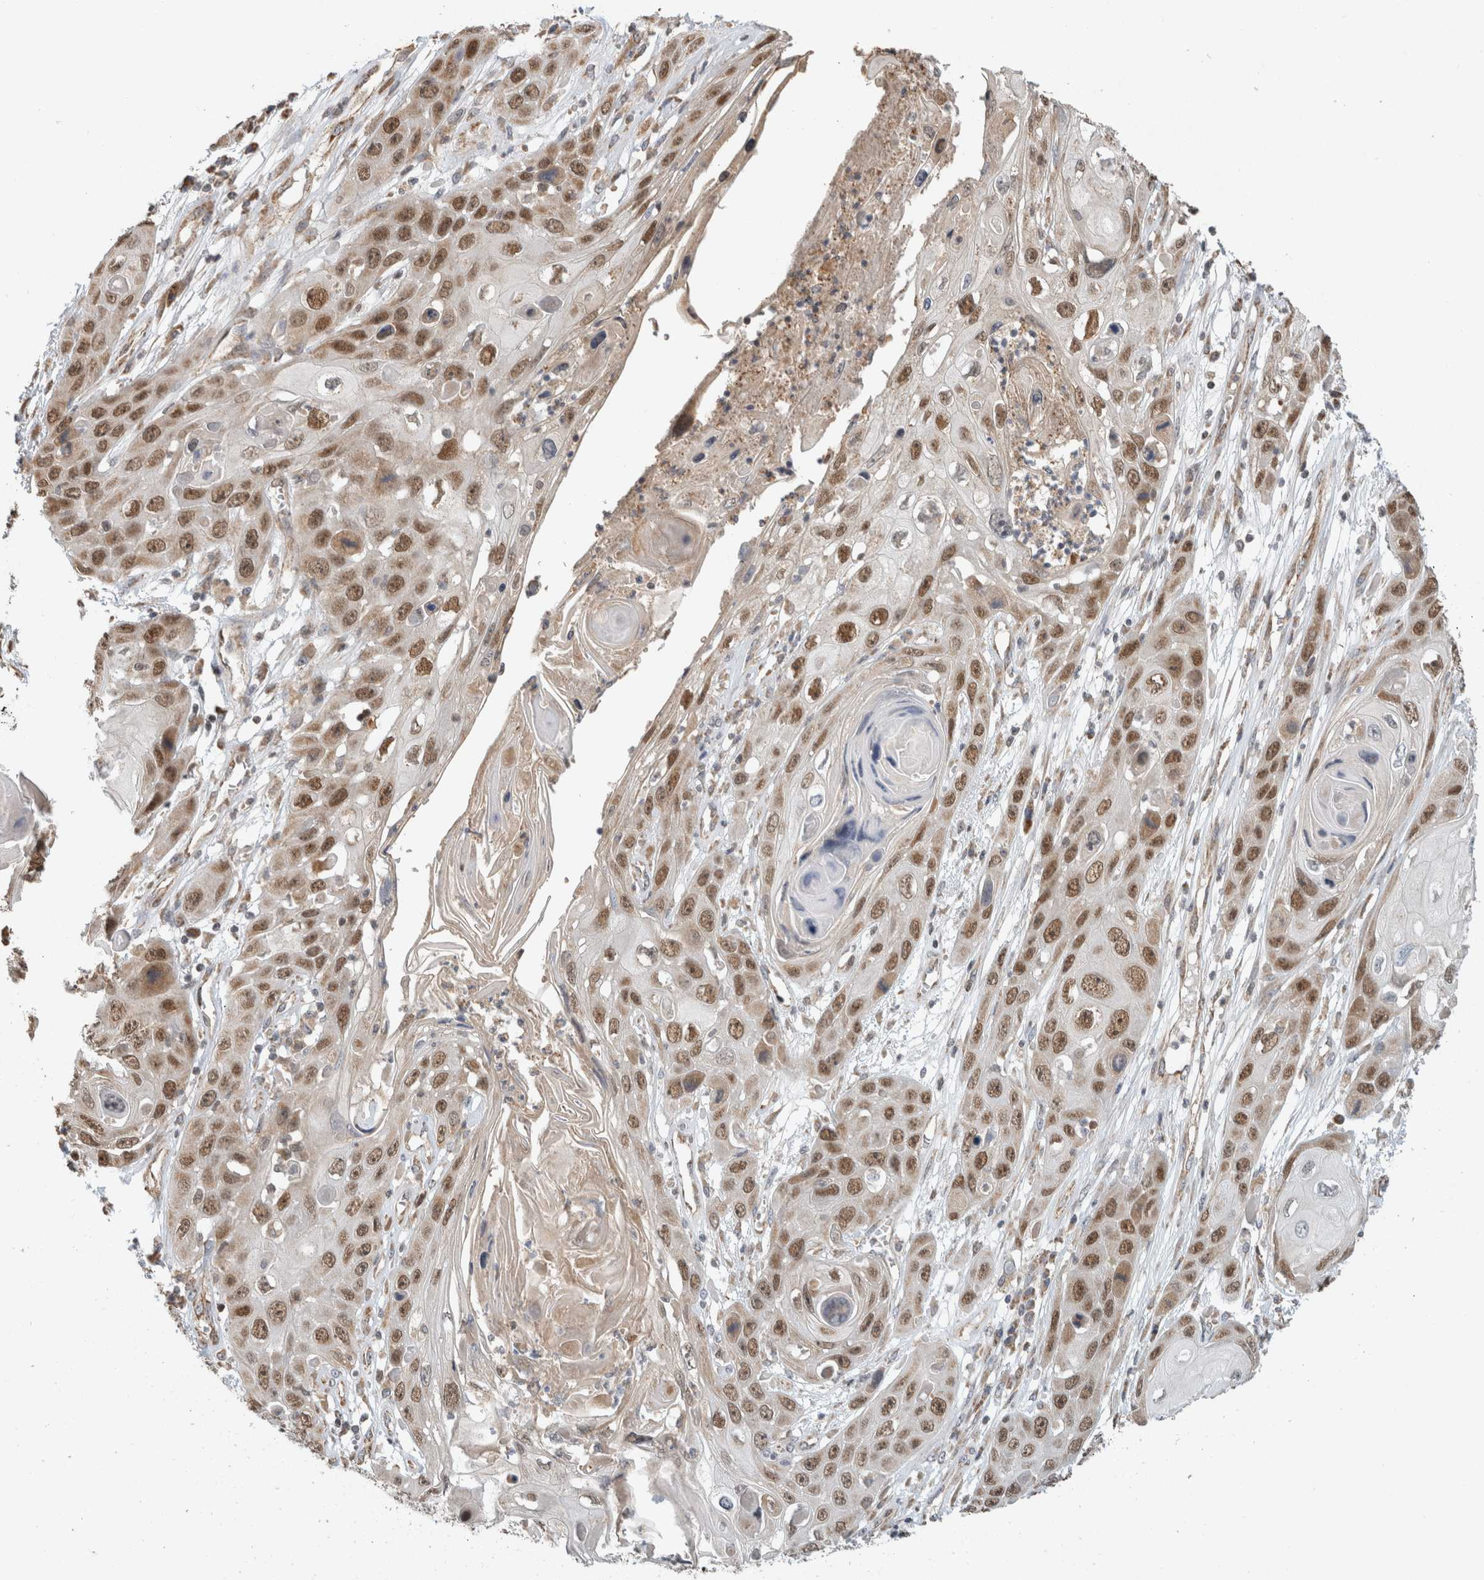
{"staining": {"intensity": "moderate", "quantity": ">75%", "location": "nuclear"}, "tissue": "skin cancer", "cell_type": "Tumor cells", "image_type": "cancer", "snomed": [{"axis": "morphology", "description": "Squamous cell carcinoma, NOS"}, {"axis": "topography", "description": "Skin"}], "caption": "Approximately >75% of tumor cells in human skin cancer show moderate nuclear protein positivity as visualized by brown immunohistochemical staining.", "gene": "GINS4", "patient": {"sex": "male", "age": 55}}